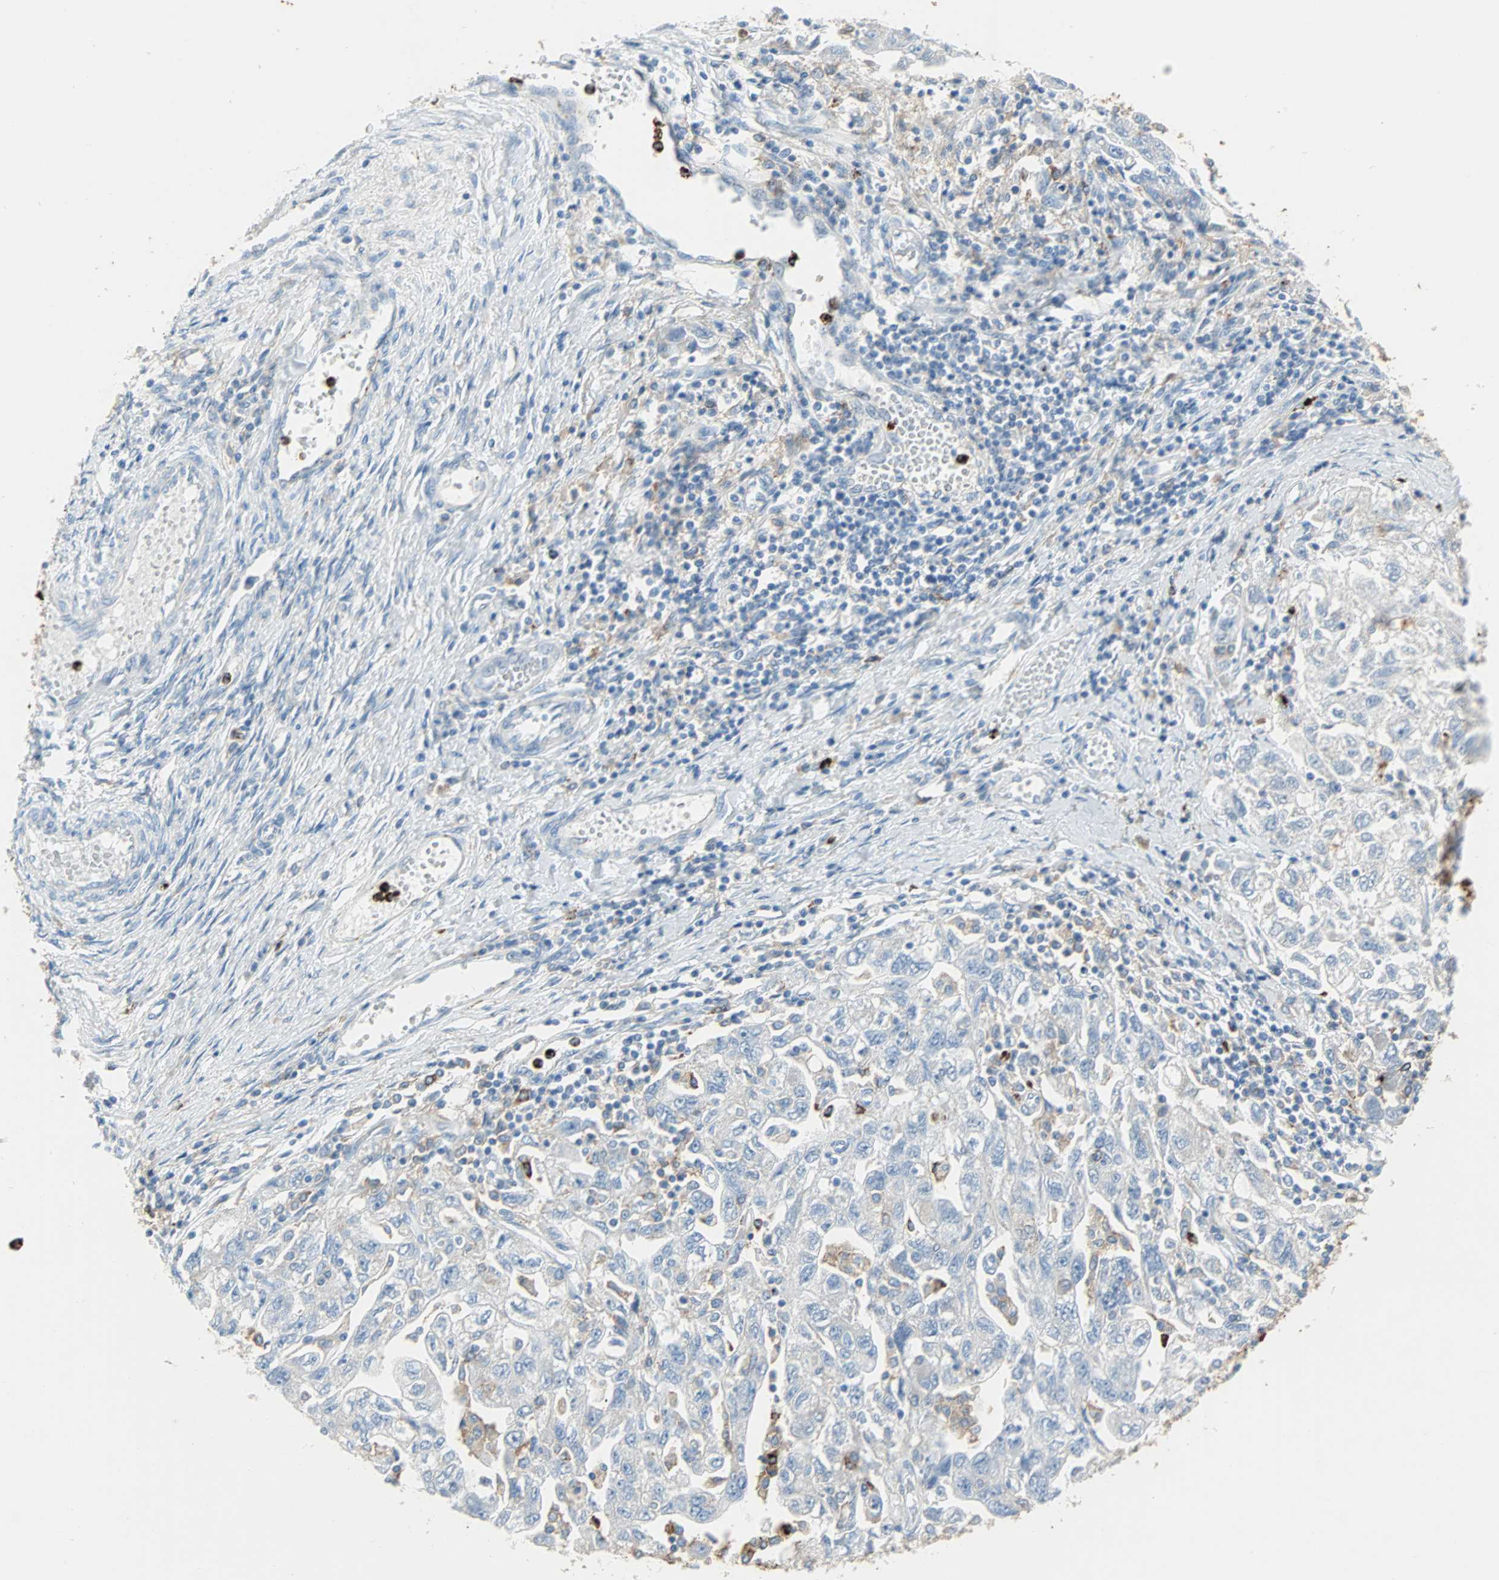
{"staining": {"intensity": "negative", "quantity": "none", "location": "none"}, "tissue": "ovarian cancer", "cell_type": "Tumor cells", "image_type": "cancer", "snomed": [{"axis": "morphology", "description": "Carcinoma, NOS"}, {"axis": "morphology", "description": "Cystadenocarcinoma, serous, NOS"}, {"axis": "topography", "description": "Ovary"}], "caption": "Immunohistochemistry (IHC) of human ovarian cancer demonstrates no positivity in tumor cells. (Immunohistochemistry, brightfield microscopy, high magnification).", "gene": "CLEC4A", "patient": {"sex": "female", "age": 69}}